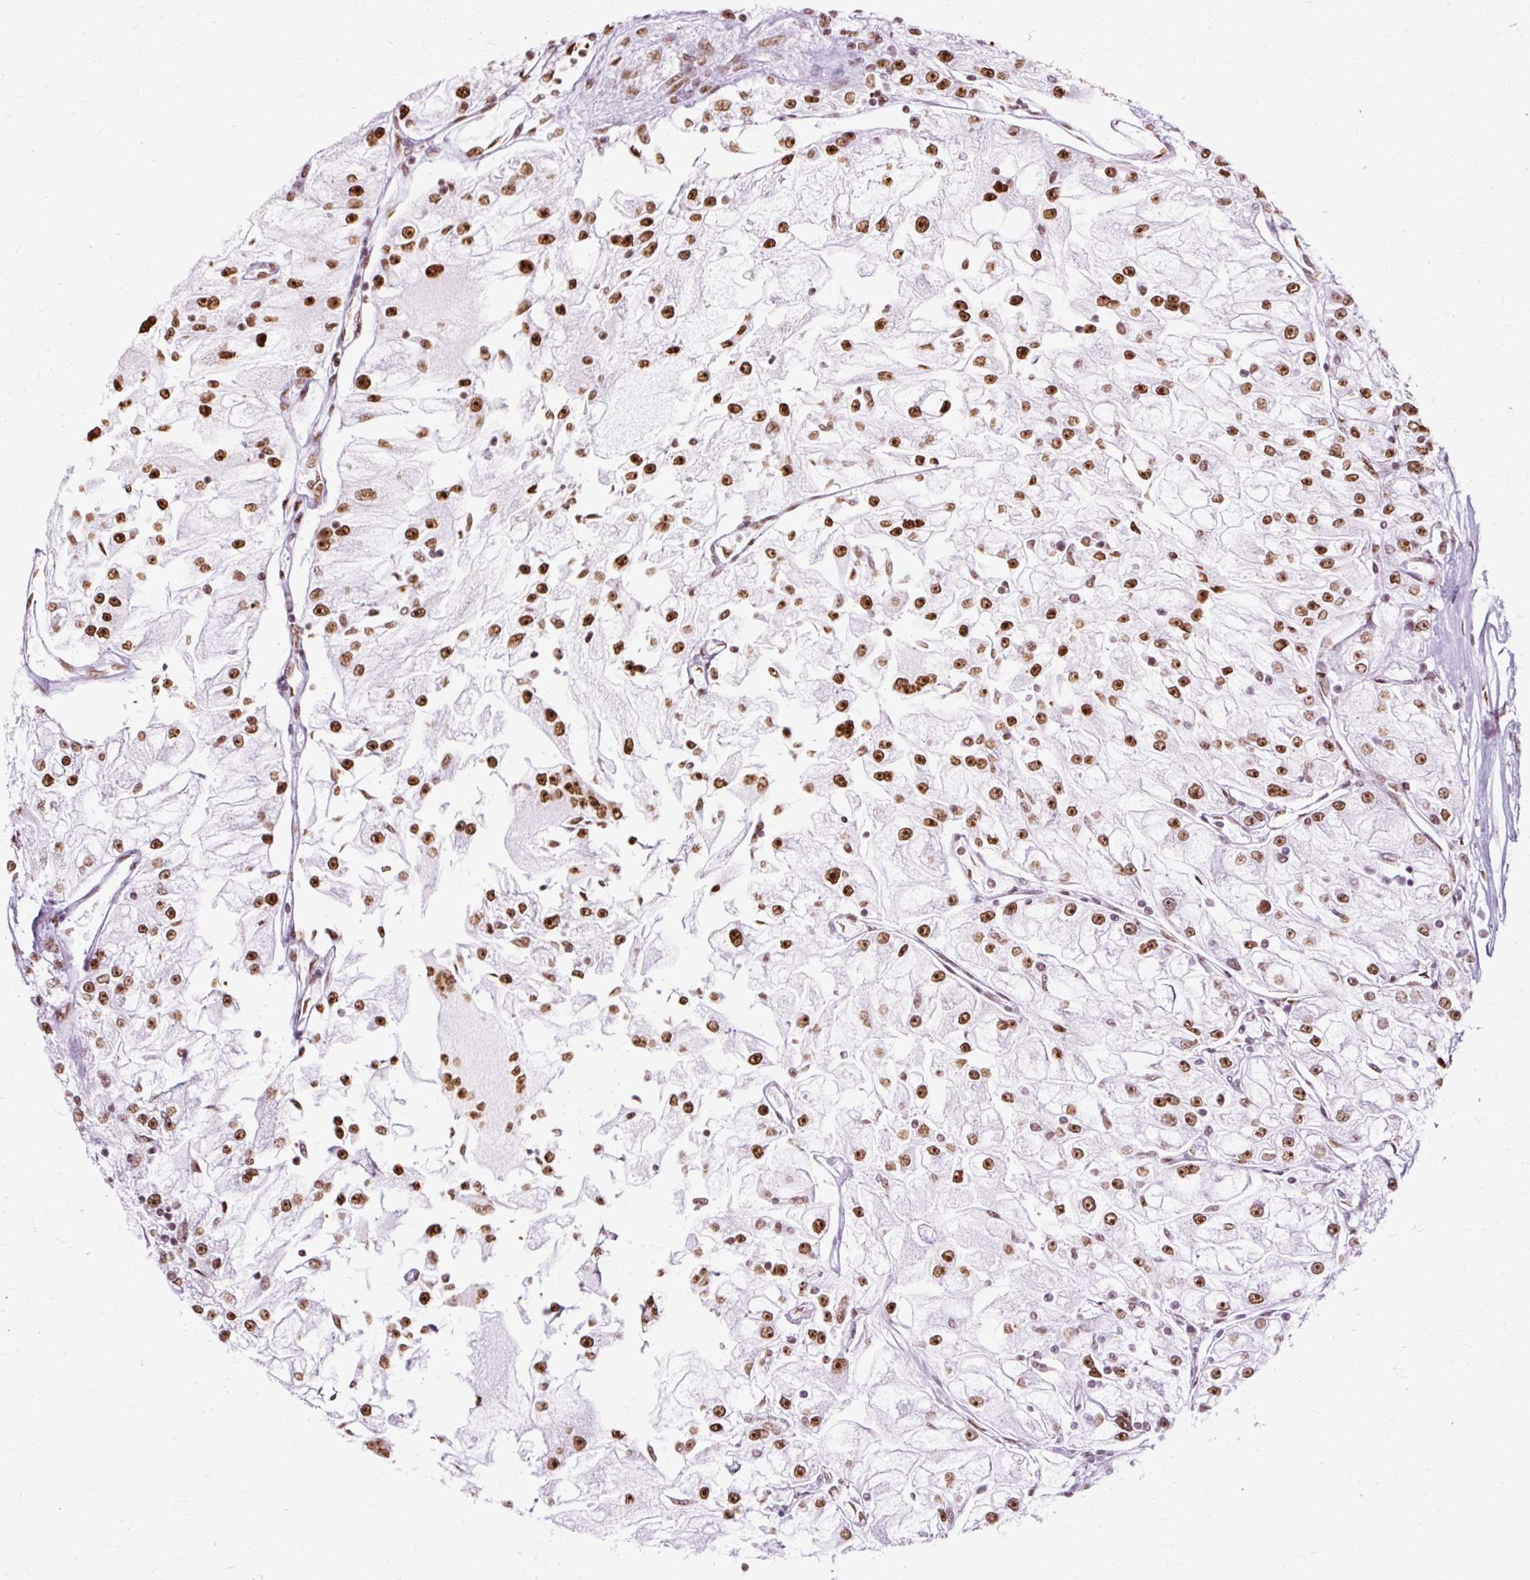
{"staining": {"intensity": "strong", "quantity": "25%-75%", "location": "nuclear"}, "tissue": "renal cancer", "cell_type": "Tumor cells", "image_type": "cancer", "snomed": [{"axis": "morphology", "description": "Adenocarcinoma, NOS"}, {"axis": "topography", "description": "Kidney"}], "caption": "Protein expression analysis of human renal cancer reveals strong nuclear positivity in approximately 25%-75% of tumor cells.", "gene": "XRCC6", "patient": {"sex": "female", "age": 72}}